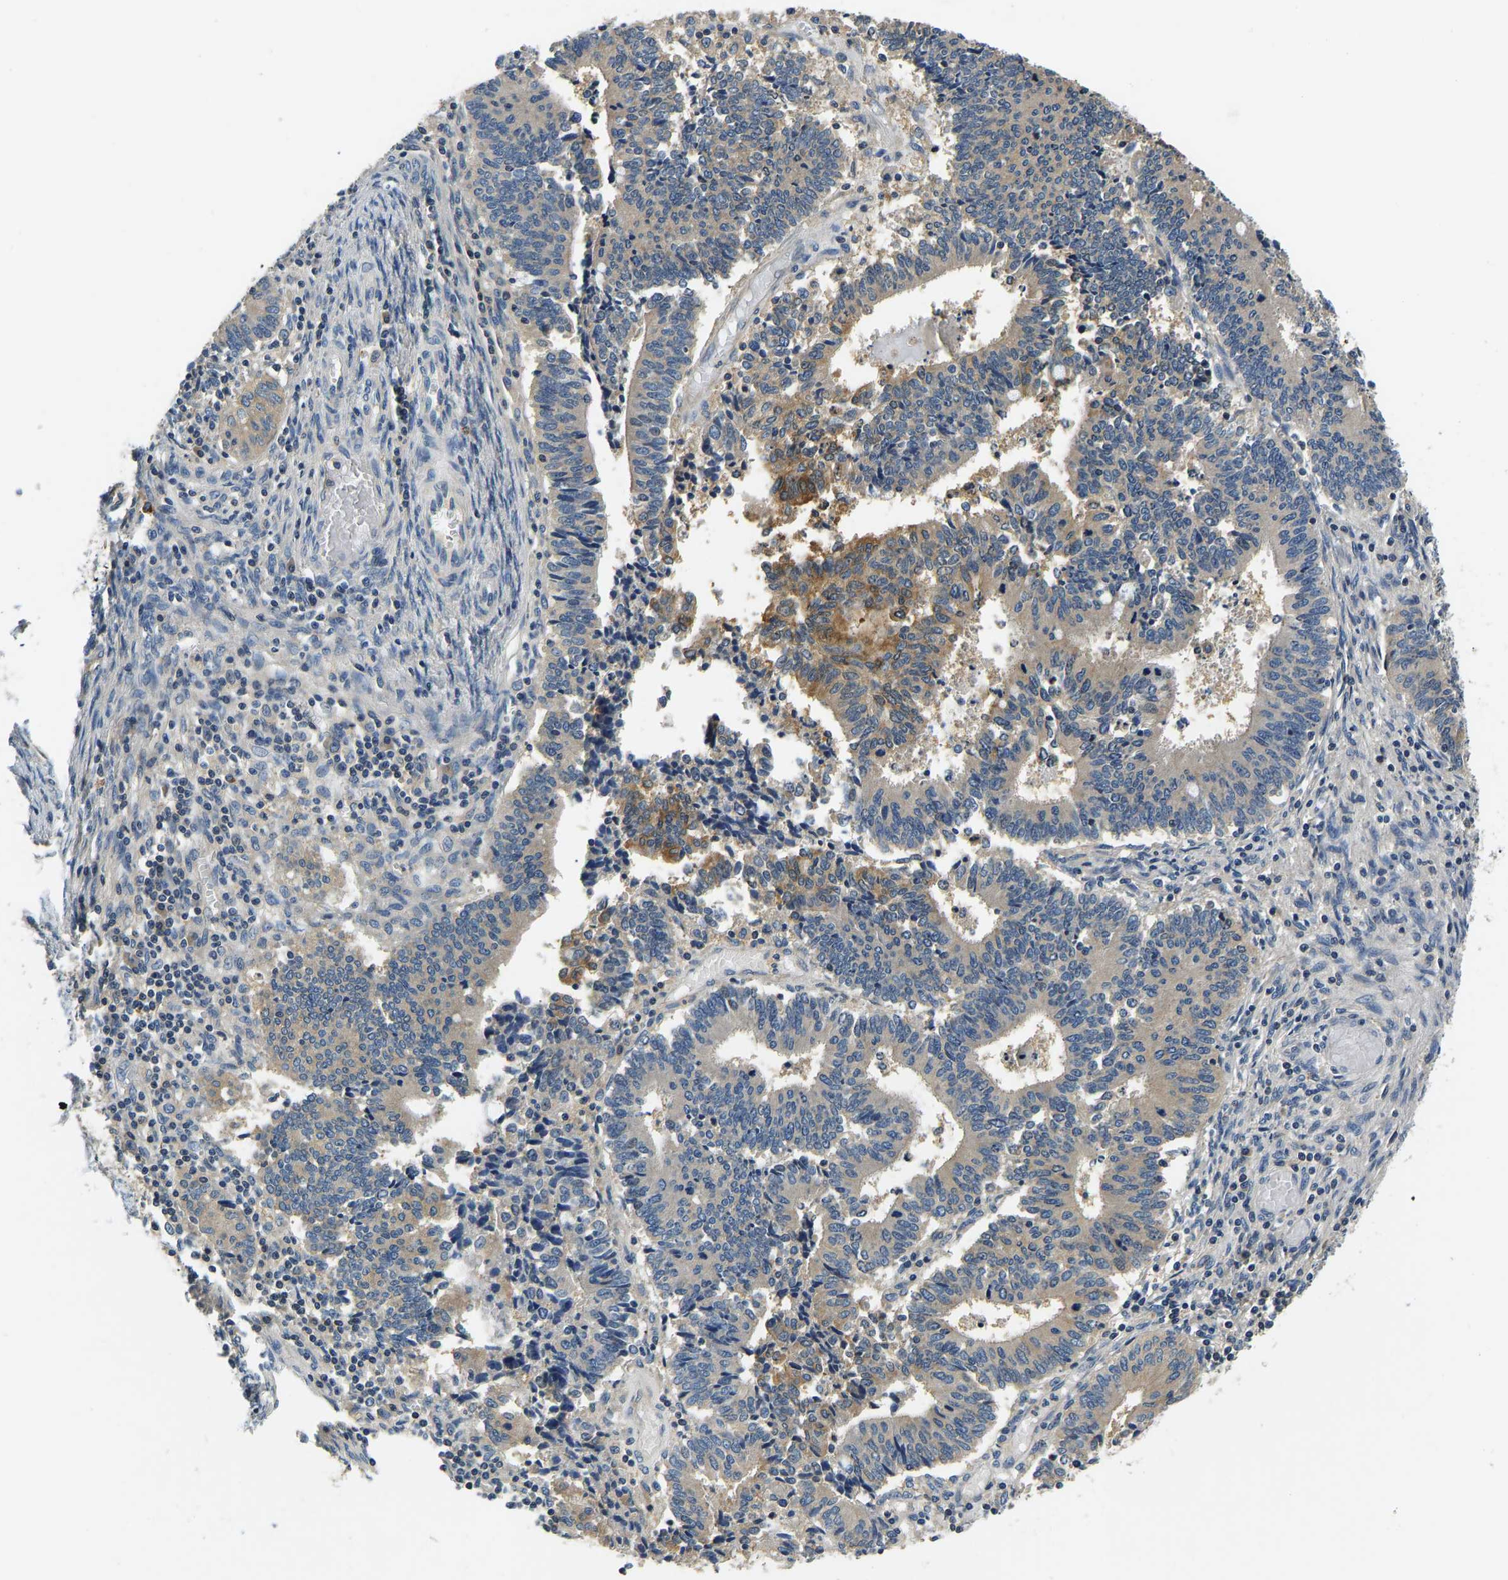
{"staining": {"intensity": "moderate", "quantity": "25%-75%", "location": "cytoplasmic/membranous"}, "tissue": "cervical cancer", "cell_type": "Tumor cells", "image_type": "cancer", "snomed": [{"axis": "morphology", "description": "Adenocarcinoma, NOS"}, {"axis": "topography", "description": "Cervix"}], "caption": "Adenocarcinoma (cervical) was stained to show a protein in brown. There is medium levels of moderate cytoplasmic/membranous positivity in about 25%-75% of tumor cells.", "gene": "RESF1", "patient": {"sex": "female", "age": 44}}